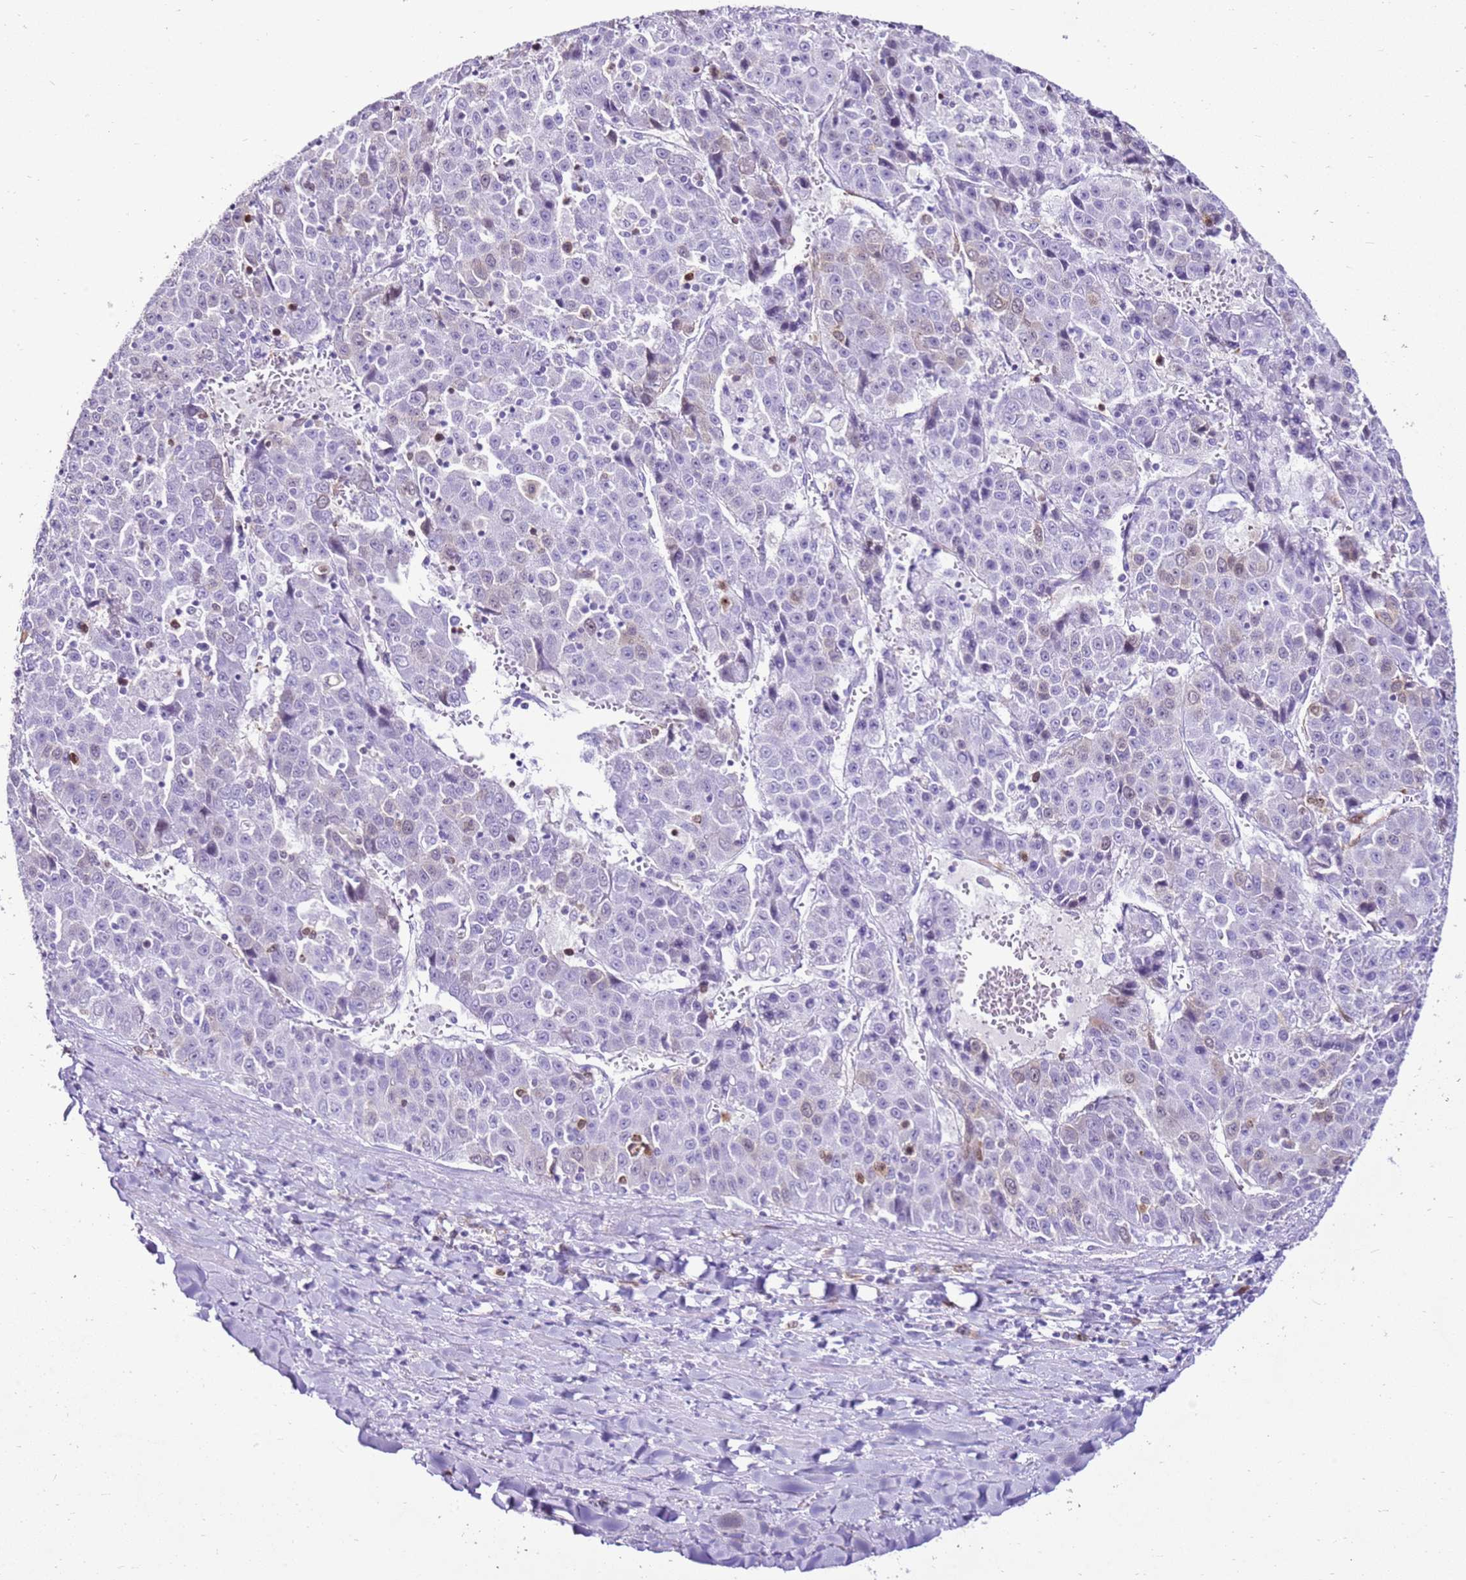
{"staining": {"intensity": "negative", "quantity": "none", "location": "none"}, "tissue": "liver cancer", "cell_type": "Tumor cells", "image_type": "cancer", "snomed": [{"axis": "morphology", "description": "Carcinoma, Hepatocellular, NOS"}, {"axis": "topography", "description": "Liver"}], "caption": "This histopathology image is of hepatocellular carcinoma (liver) stained with immunohistochemistry (IHC) to label a protein in brown with the nuclei are counter-stained blue. There is no expression in tumor cells.", "gene": "SPC25", "patient": {"sex": "female", "age": 53}}